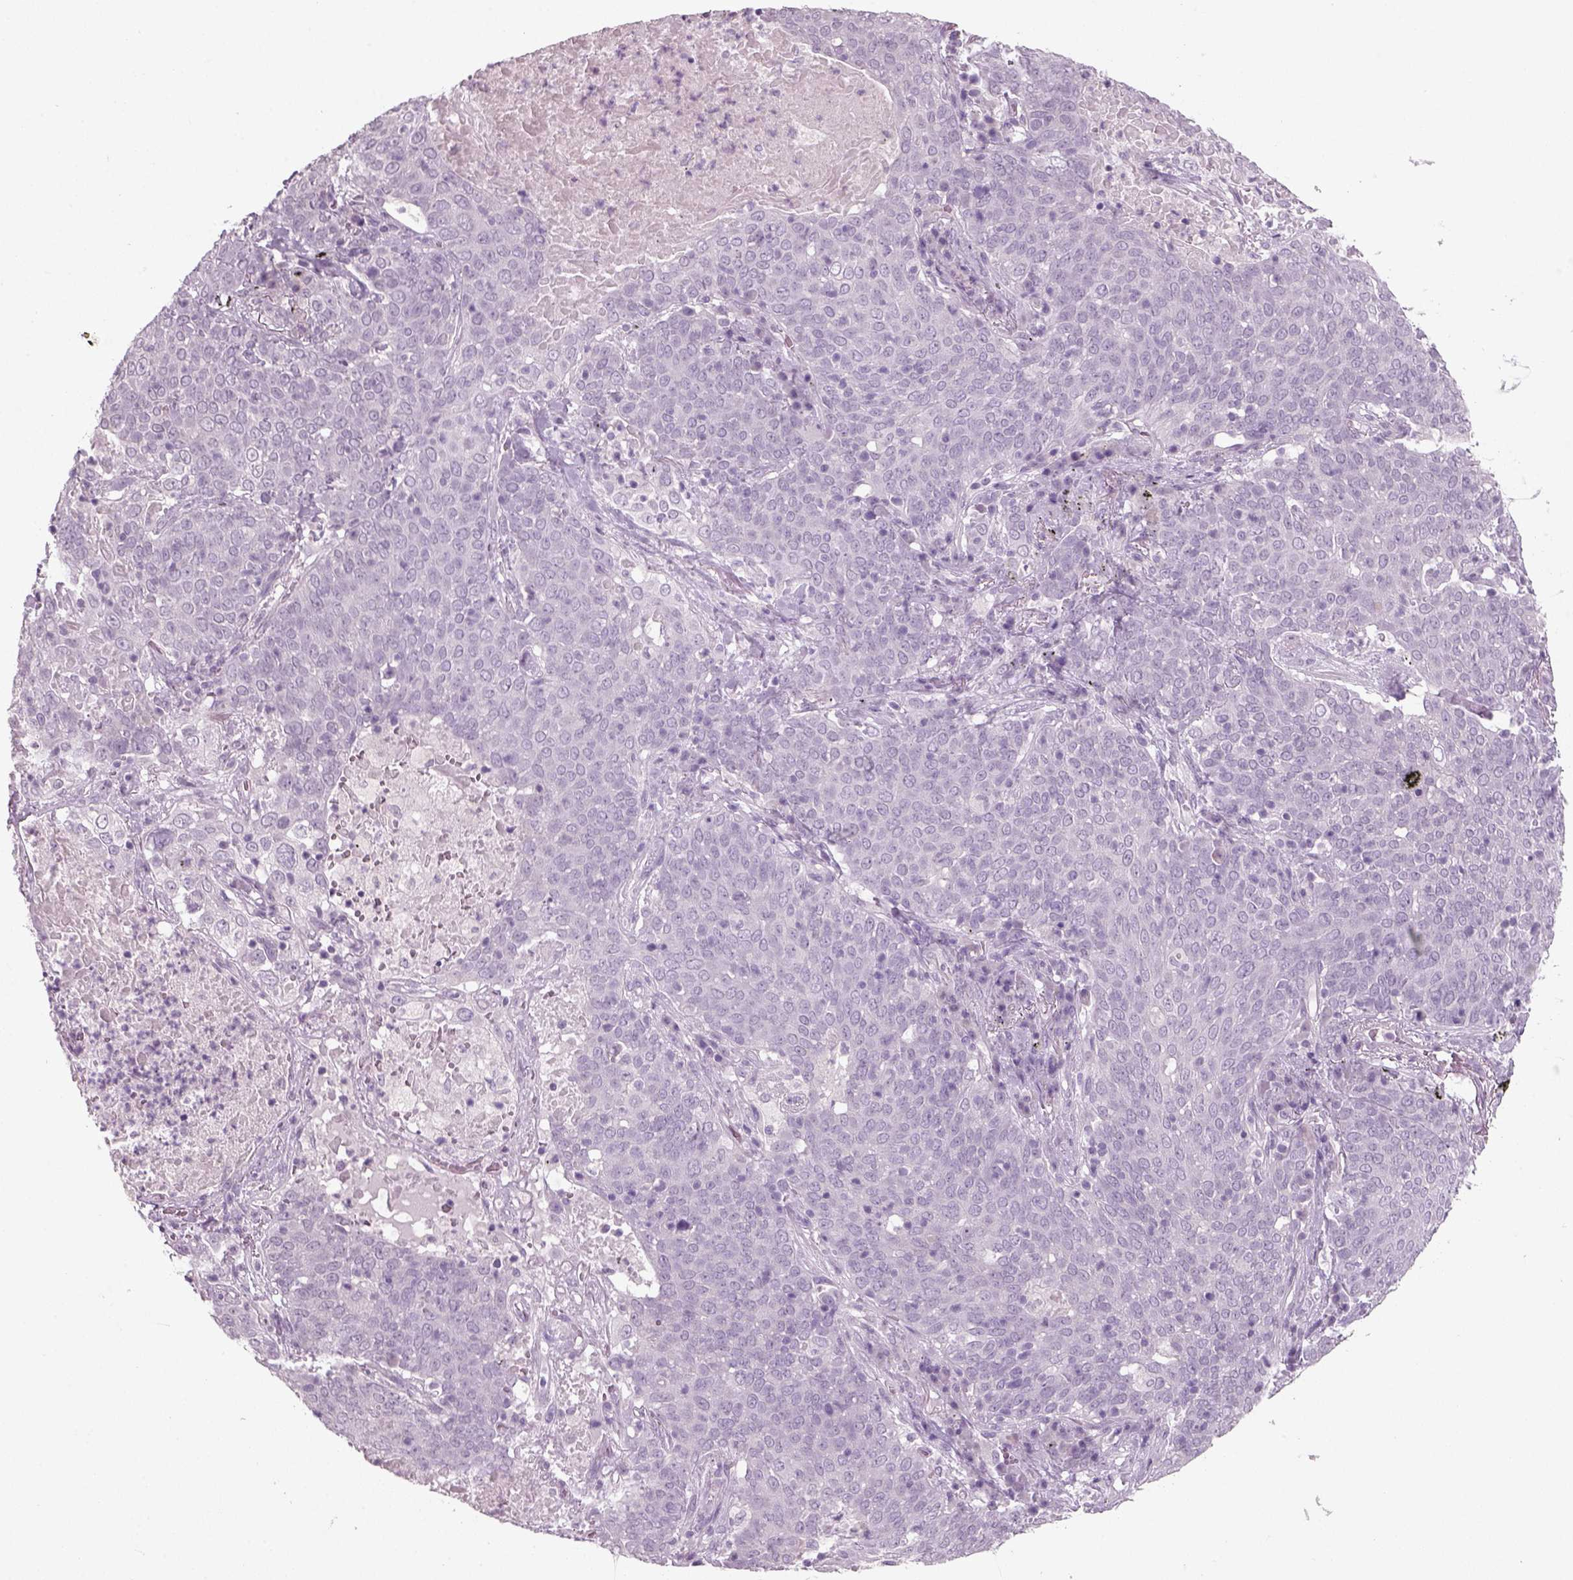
{"staining": {"intensity": "negative", "quantity": "none", "location": "none"}, "tissue": "lung cancer", "cell_type": "Tumor cells", "image_type": "cancer", "snomed": [{"axis": "morphology", "description": "Squamous cell carcinoma, NOS"}, {"axis": "topography", "description": "Lung"}], "caption": "DAB (3,3'-diaminobenzidine) immunohistochemical staining of human squamous cell carcinoma (lung) reveals no significant positivity in tumor cells. The staining is performed using DAB (3,3'-diaminobenzidine) brown chromogen with nuclei counter-stained in using hematoxylin.", "gene": "SLC6A2", "patient": {"sex": "male", "age": 82}}